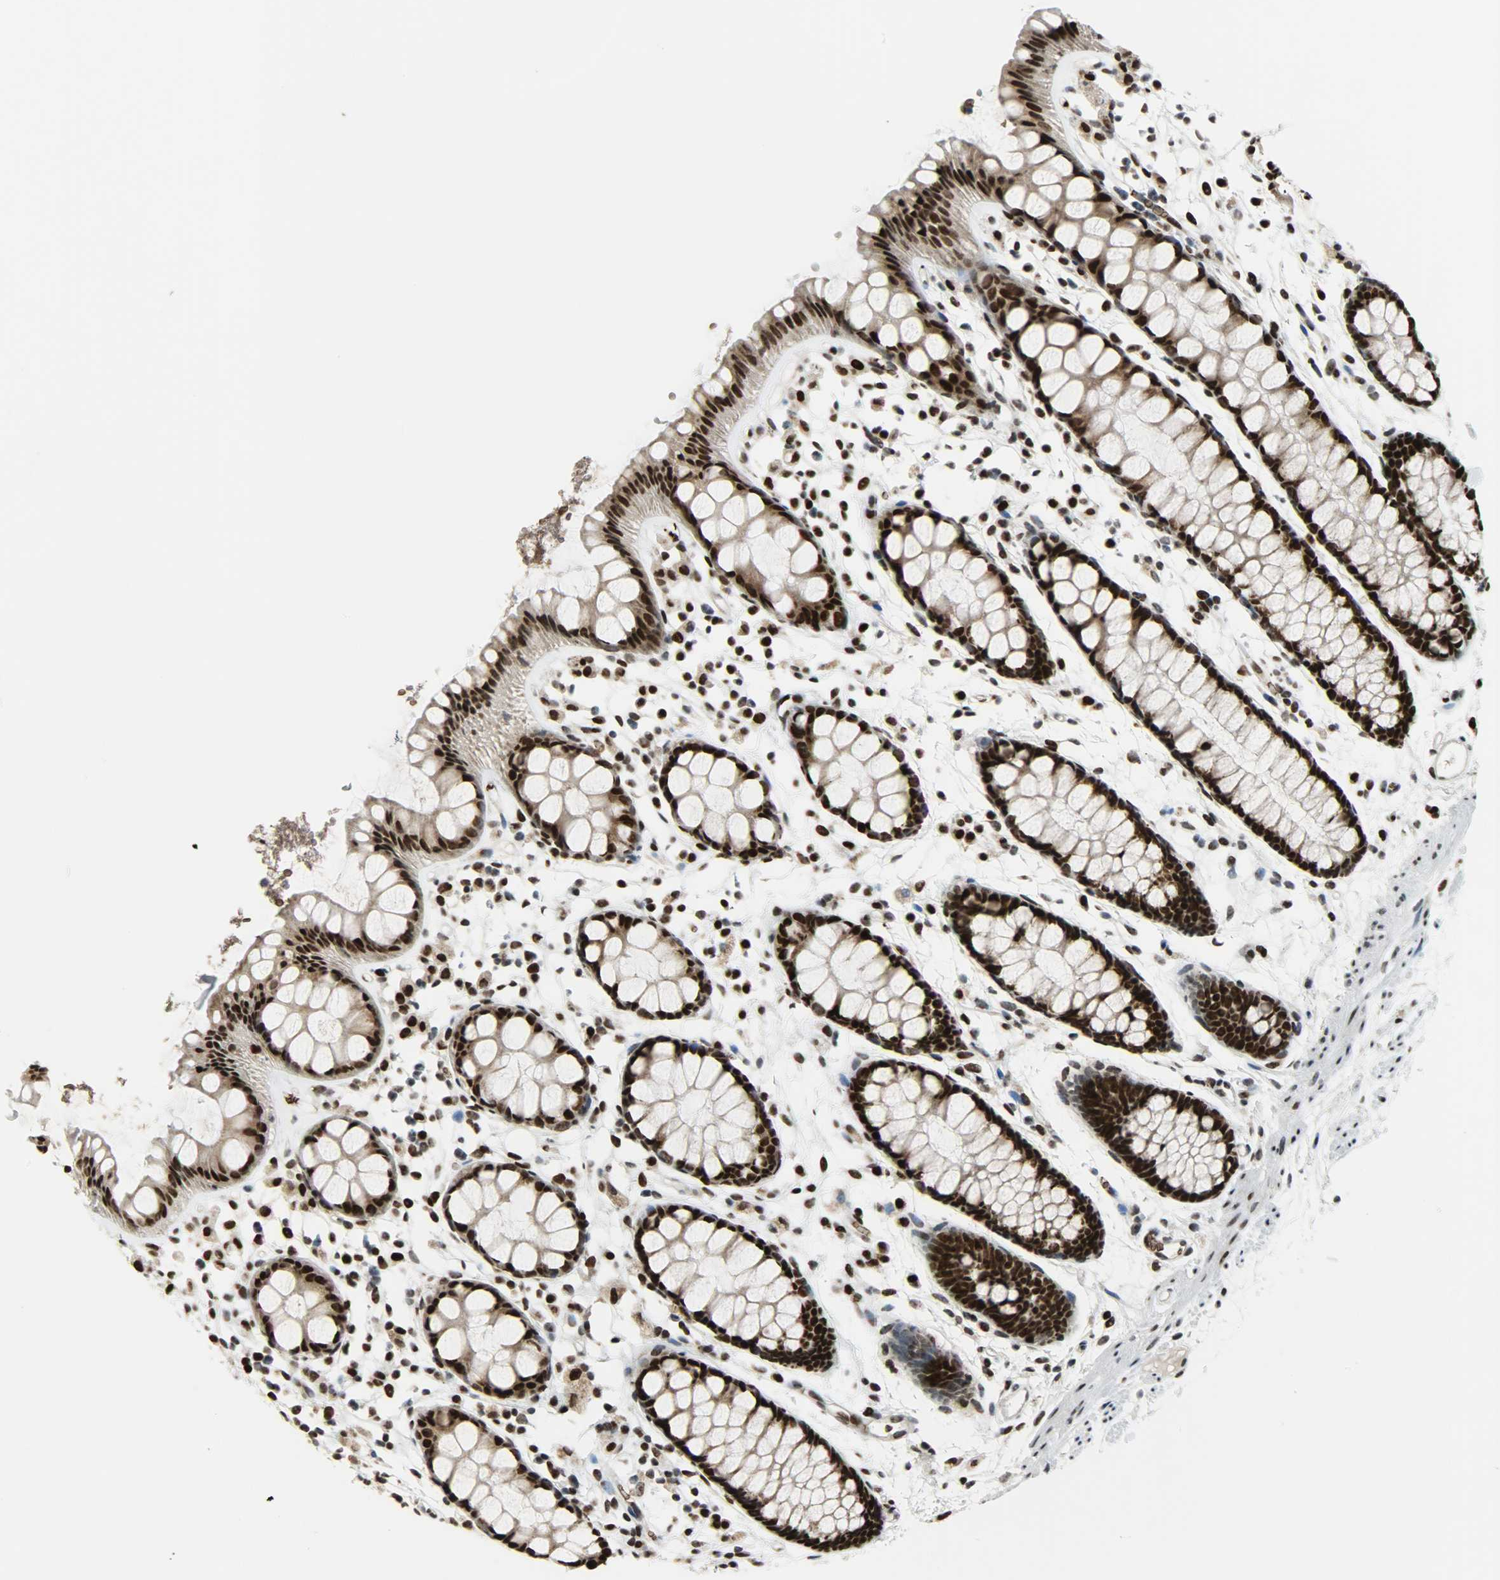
{"staining": {"intensity": "strong", "quantity": ">75%", "location": "cytoplasmic/membranous,nuclear"}, "tissue": "rectum", "cell_type": "Glandular cells", "image_type": "normal", "snomed": [{"axis": "morphology", "description": "Normal tissue, NOS"}, {"axis": "topography", "description": "Rectum"}], "caption": "This image shows benign rectum stained with immunohistochemistry (IHC) to label a protein in brown. The cytoplasmic/membranous,nuclear of glandular cells show strong positivity for the protein. Nuclei are counter-stained blue.", "gene": "SNAI1", "patient": {"sex": "female", "age": 66}}